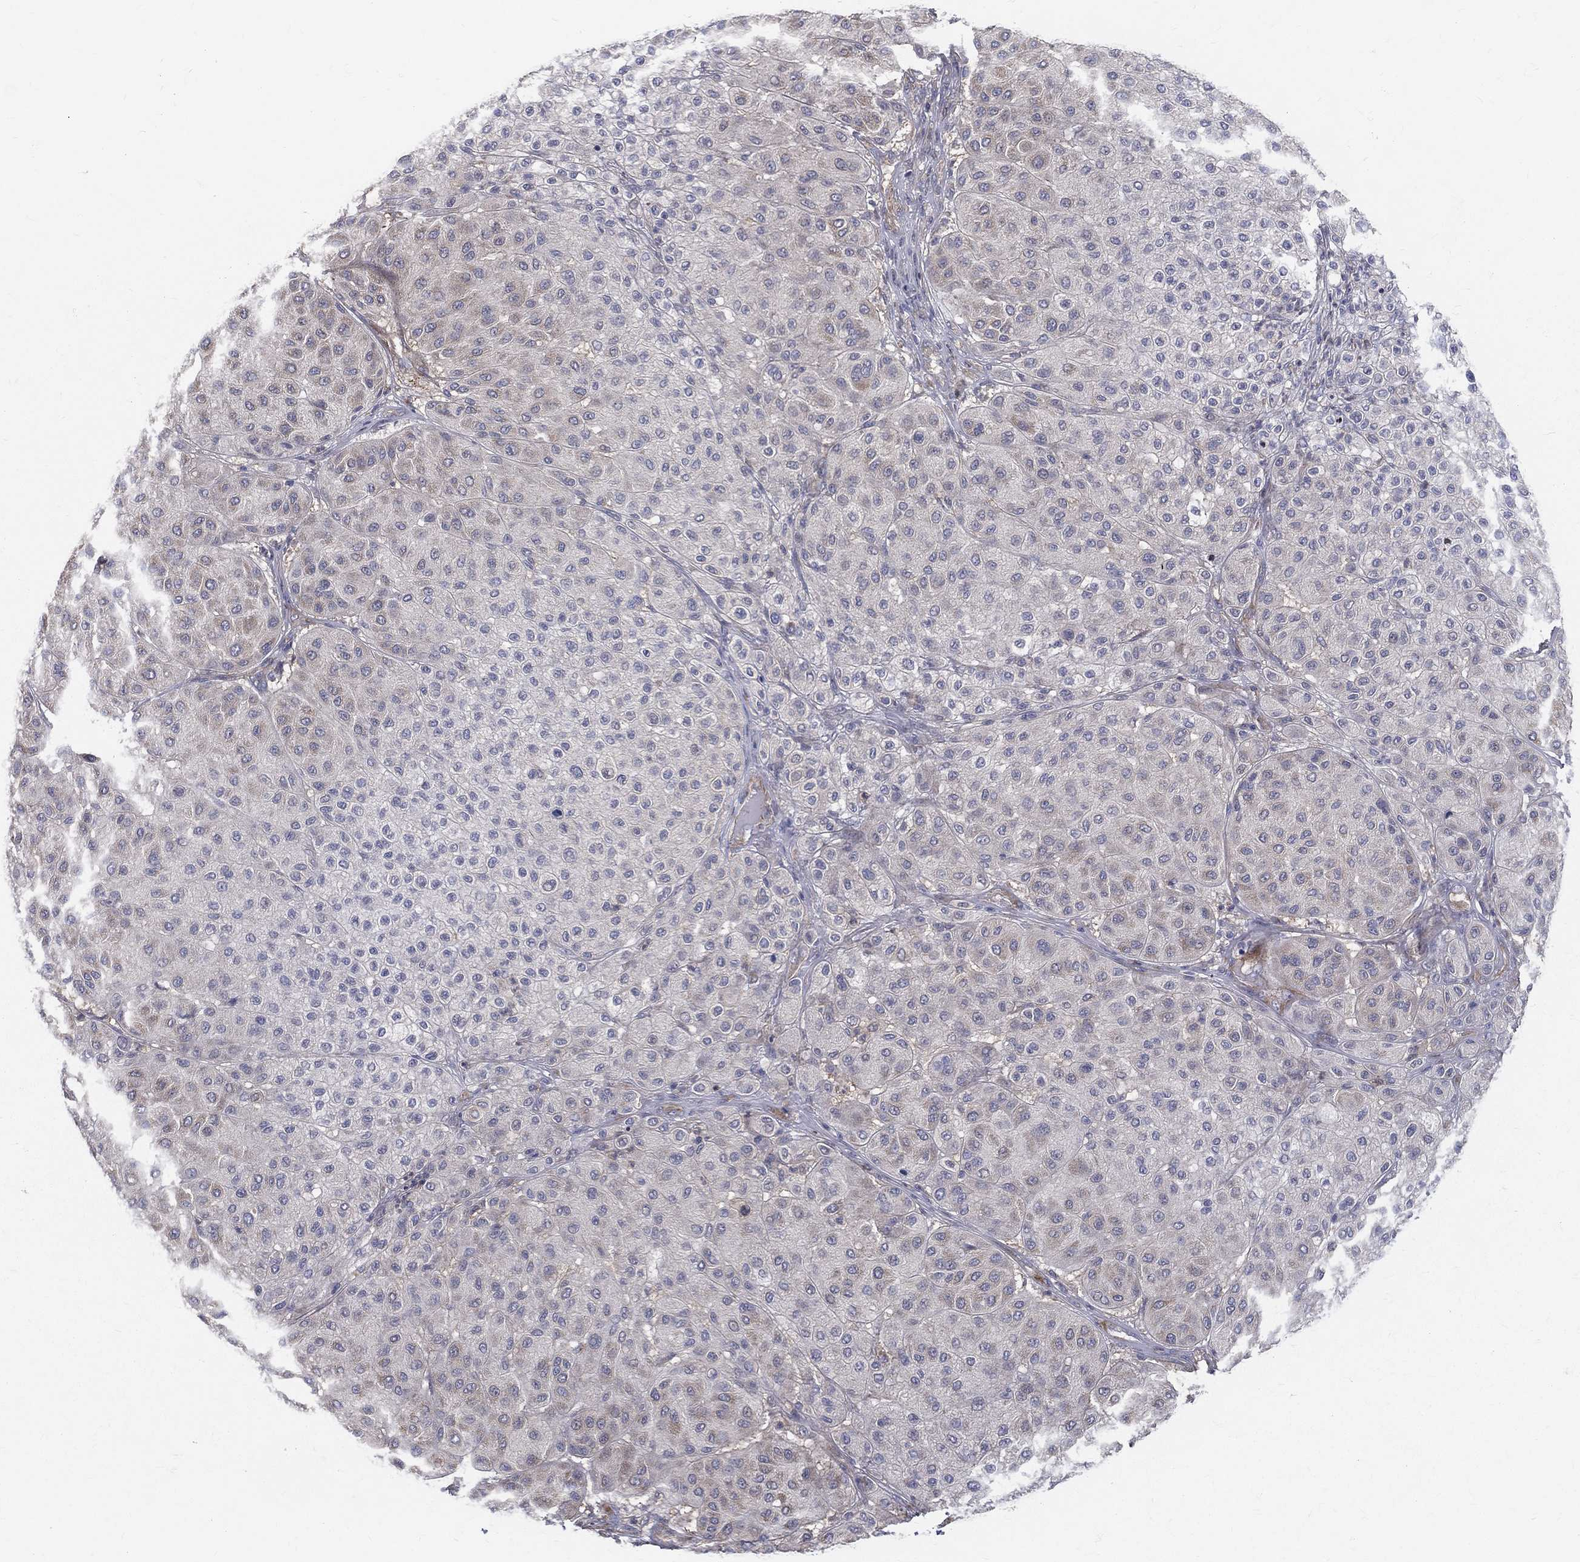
{"staining": {"intensity": "negative", "quantity": "none", "location": "none"}, "tissue": "melanoma", "cell_type": "Tumor cells", "image_type": "cancer", "snomed": [{"axis": "morphology", "description": "Malignant melanoma, Metastatic site"}, {"axis": "topography", "description": "Smooth muscle"}], "caption": "Immunohistochemistry (IHC) photomicrograph of human melanoma stained for a protein (brown), which exhibits no positivity in tumor cells. (Stains: DAB (3,3'-diaminobenzidine) immunohistochemistry (IHC) with hematoxylin counter stain, Microscopy: brightfield microscopy at high magnification).", "gene": "POMZP3", "patient": {"sex": "male", "age": 41}}